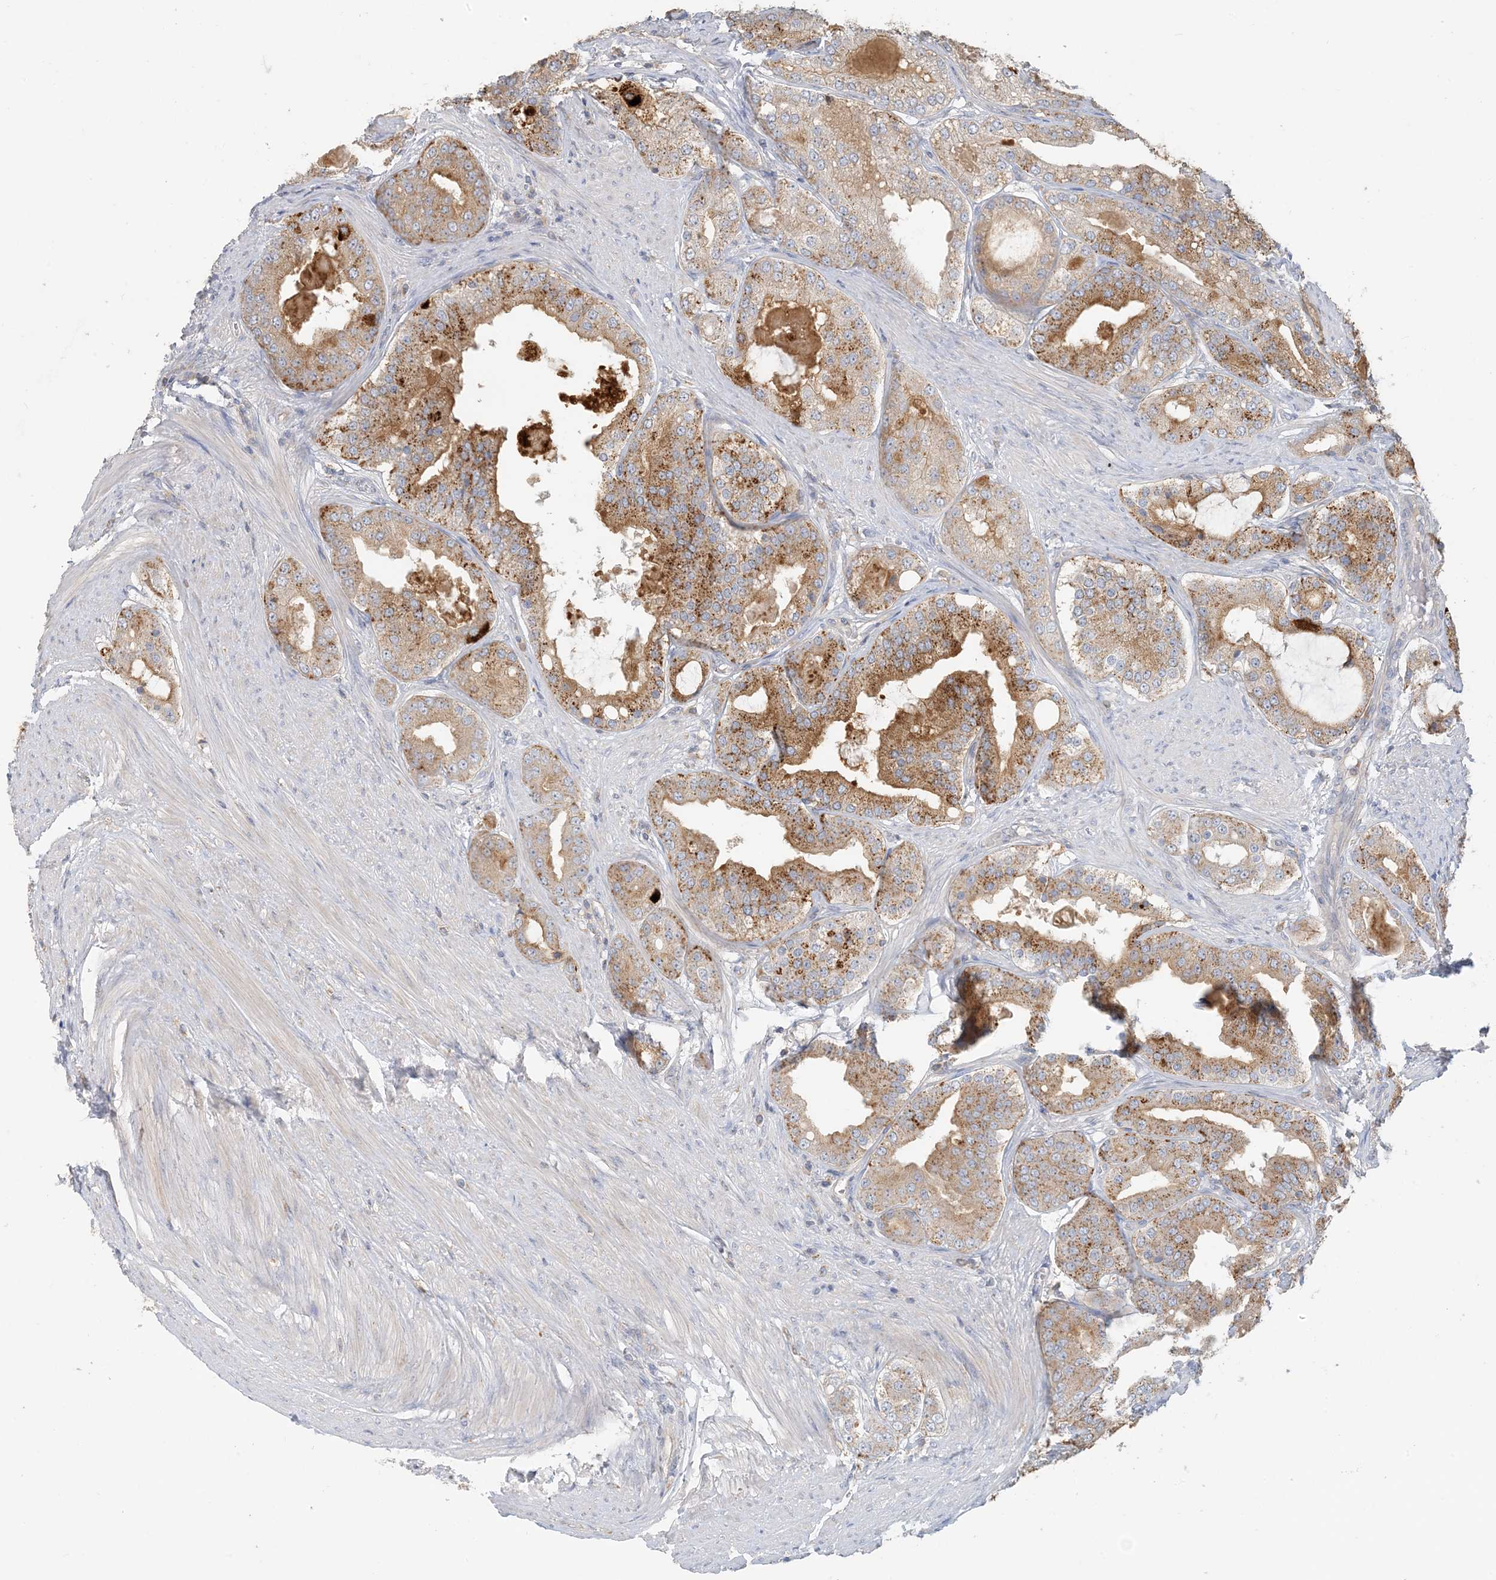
{"staining": {"intensity": "moderate", "quantity": ">75%", "location": "cytoplasmic/membranous"}, "tissue": "prostate cancer", "cell_type": "Tumor cells", "image_type": "cancer", "snomed": [{"axis": "morphology", "description": "Adenocarcinoma, High grade"}, {"axis": "topography", "description": "Prostate"}], "caption": "Human prostate cancer (adenocarcinoma (high-grade)) stained with a brown dye shows moderate cytoplasmic/membranous positive expression in about >75% of tumor cells.", "gene": "SPPL2A", "patient": {"sex": "male", "age": 60}}